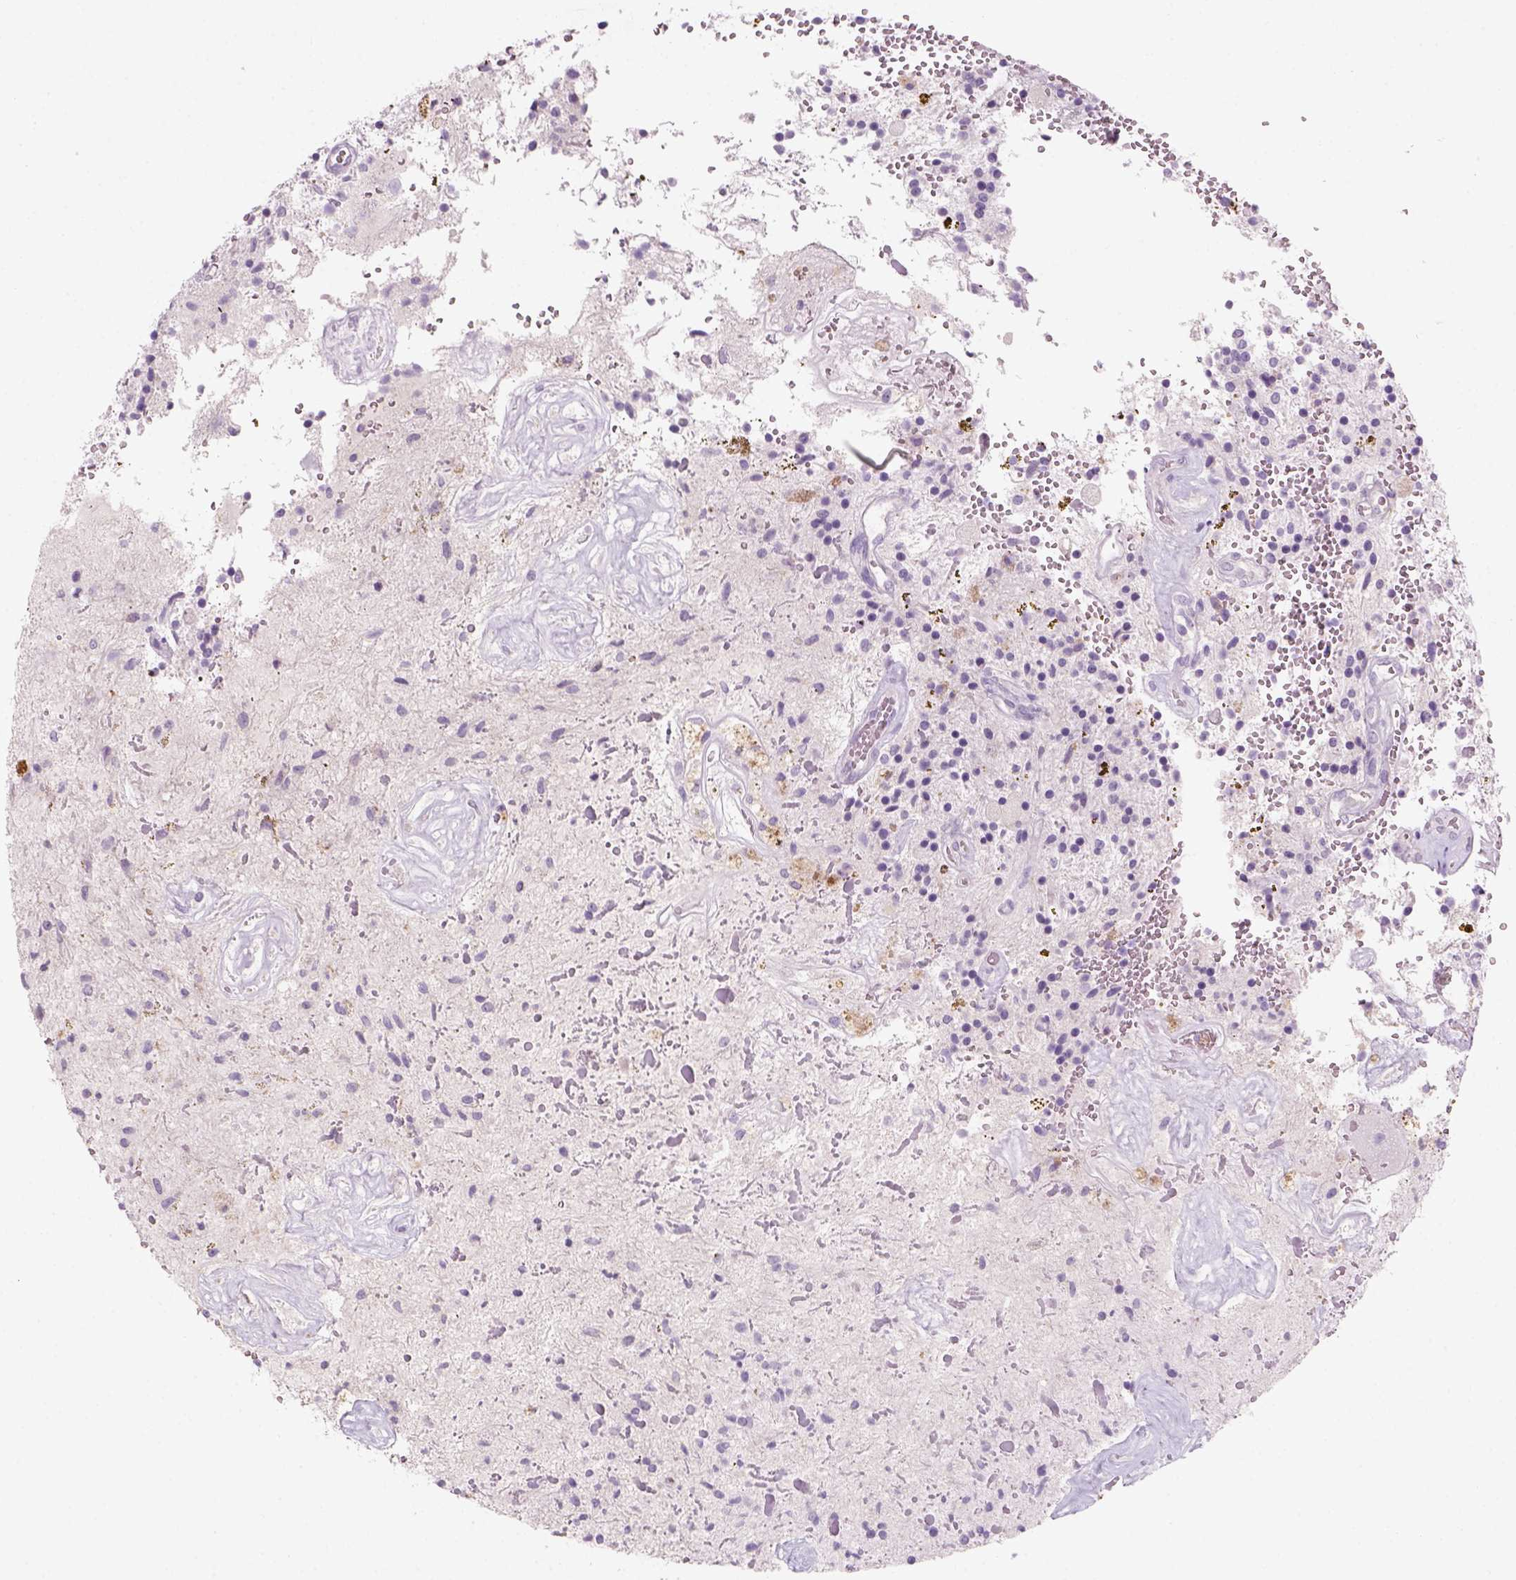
{"staining": {"intensity": "negative", "quantity": "none", "location": "none"}, "tissue": "glioma", "cell_type": "Tumor cells", "image_type": "cancer", "snomed": [{"axis": "morphology", "description": "Glioma, malignant, Low grade"}, {"axis": "topography", "description": "Cerebellum"}], "caption": "Immunohistochemistry (IHC) histopathology image of neoplastic tissue: glioma stained with DAB reveals no significant protein expression in tumor cells.", "gene": "KRT25", "patient": {"sex": "female", "age": 14}}